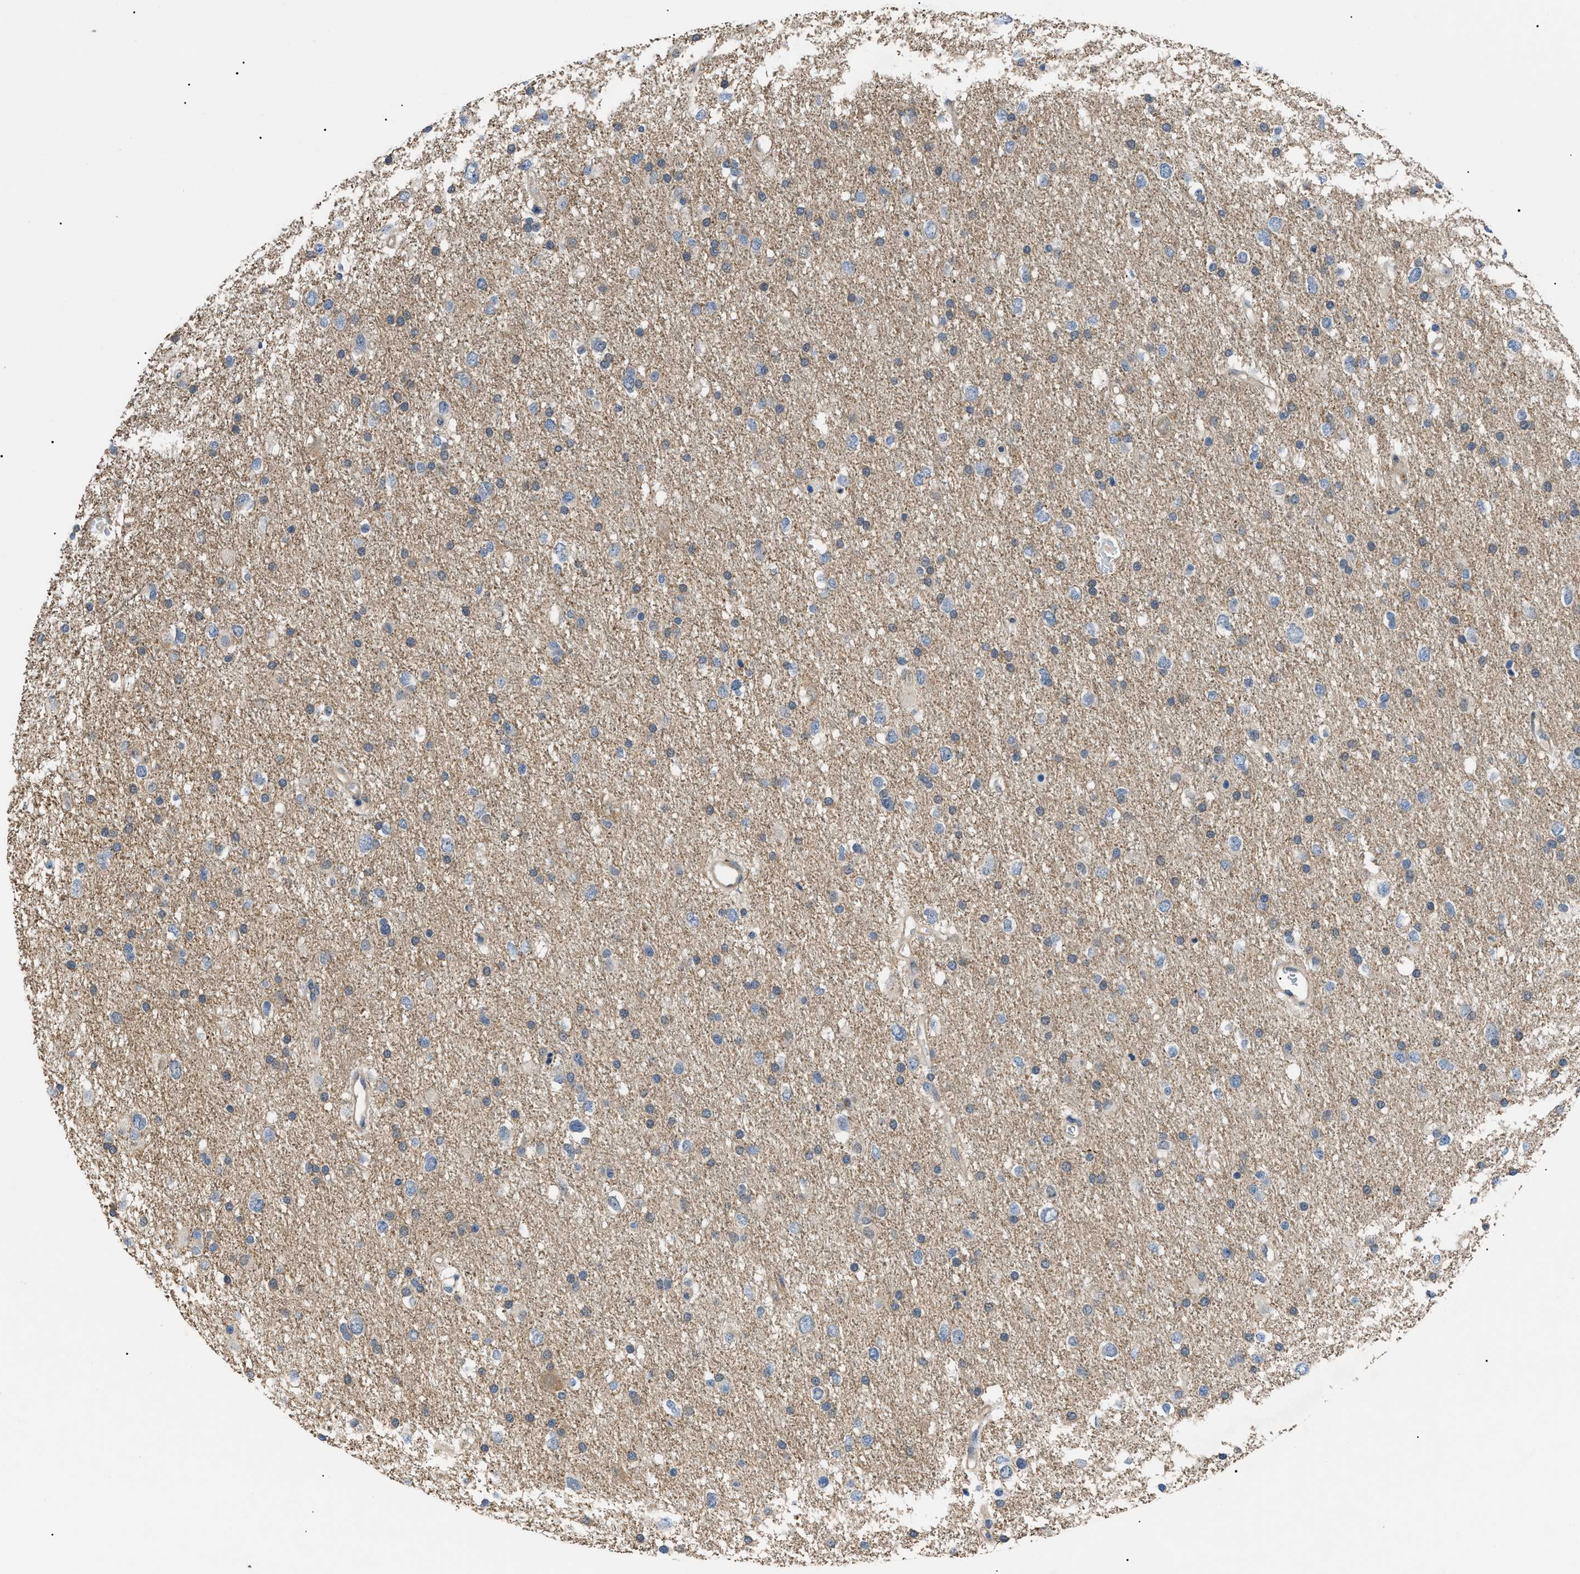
{"staining": {"intensity": "weak", "quantity": "25%-75%", "location": "cytoplasmic/membranous,nuclear"}, "tissue": "glioma", "cell_type": "Tumor cells", "image_type": "cancer", "snomed": [{"axis": "morphology", "description": "Glioma, malignant, Low grade"}, {"axis": "topography", "description": "Brain"}], "caption": "Glioma tissue demonstrates weak cytoplasmic/membranous and nuclear expression in about 25%-75% of tumor cells", "gene": "CRCP", "patient": {"sex": "female", "age": 37}}